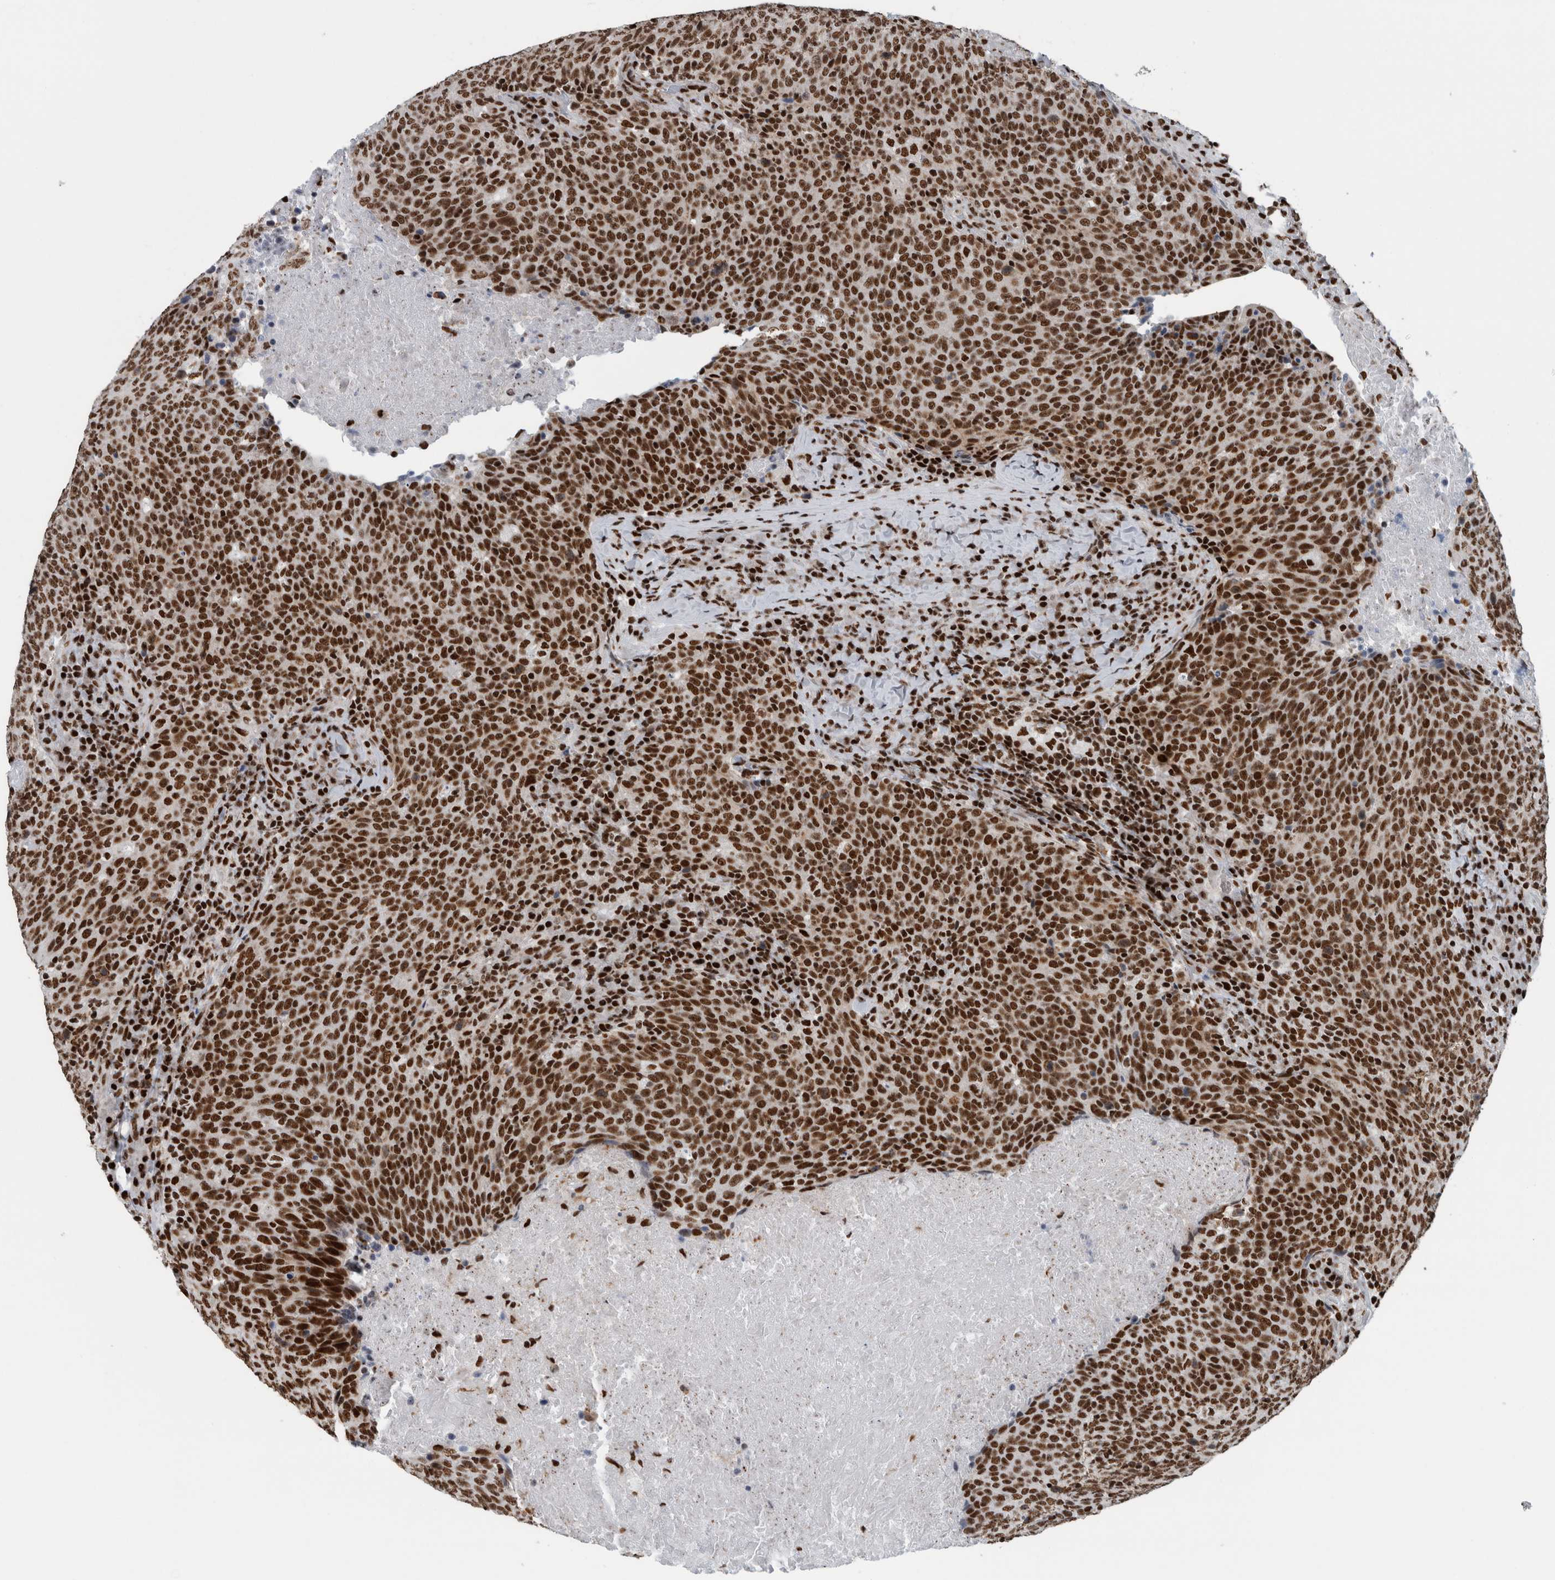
{"staining": {"intensity": "strong", "quantity": ">75%", "location": "nuclear"}, "tissue": "head and neck cancer", "cell_type": "Tumor cells", "image_type": "cancer", "snomed": [{"axis": "morphology", "description": "Squamous cell carcinoma, NOS"}, {"axis": "morphology", "description": "Squamous cell carcinoma, metastatic, NOS"}, {"axis": "topography", "description": "Lymph node"}, {"axis": "topography", "description": "Head-Neck"}], "caption": "Head and neck cancer stained with DAB (3,3'-diaminobenzidine) immunohistochemistry (IHC) exhibits high levels of strong nuclear expression in about >75% of tumor cells.", "gene": "DNMT3A", "patient": {"sex": "male", "age": 62}}